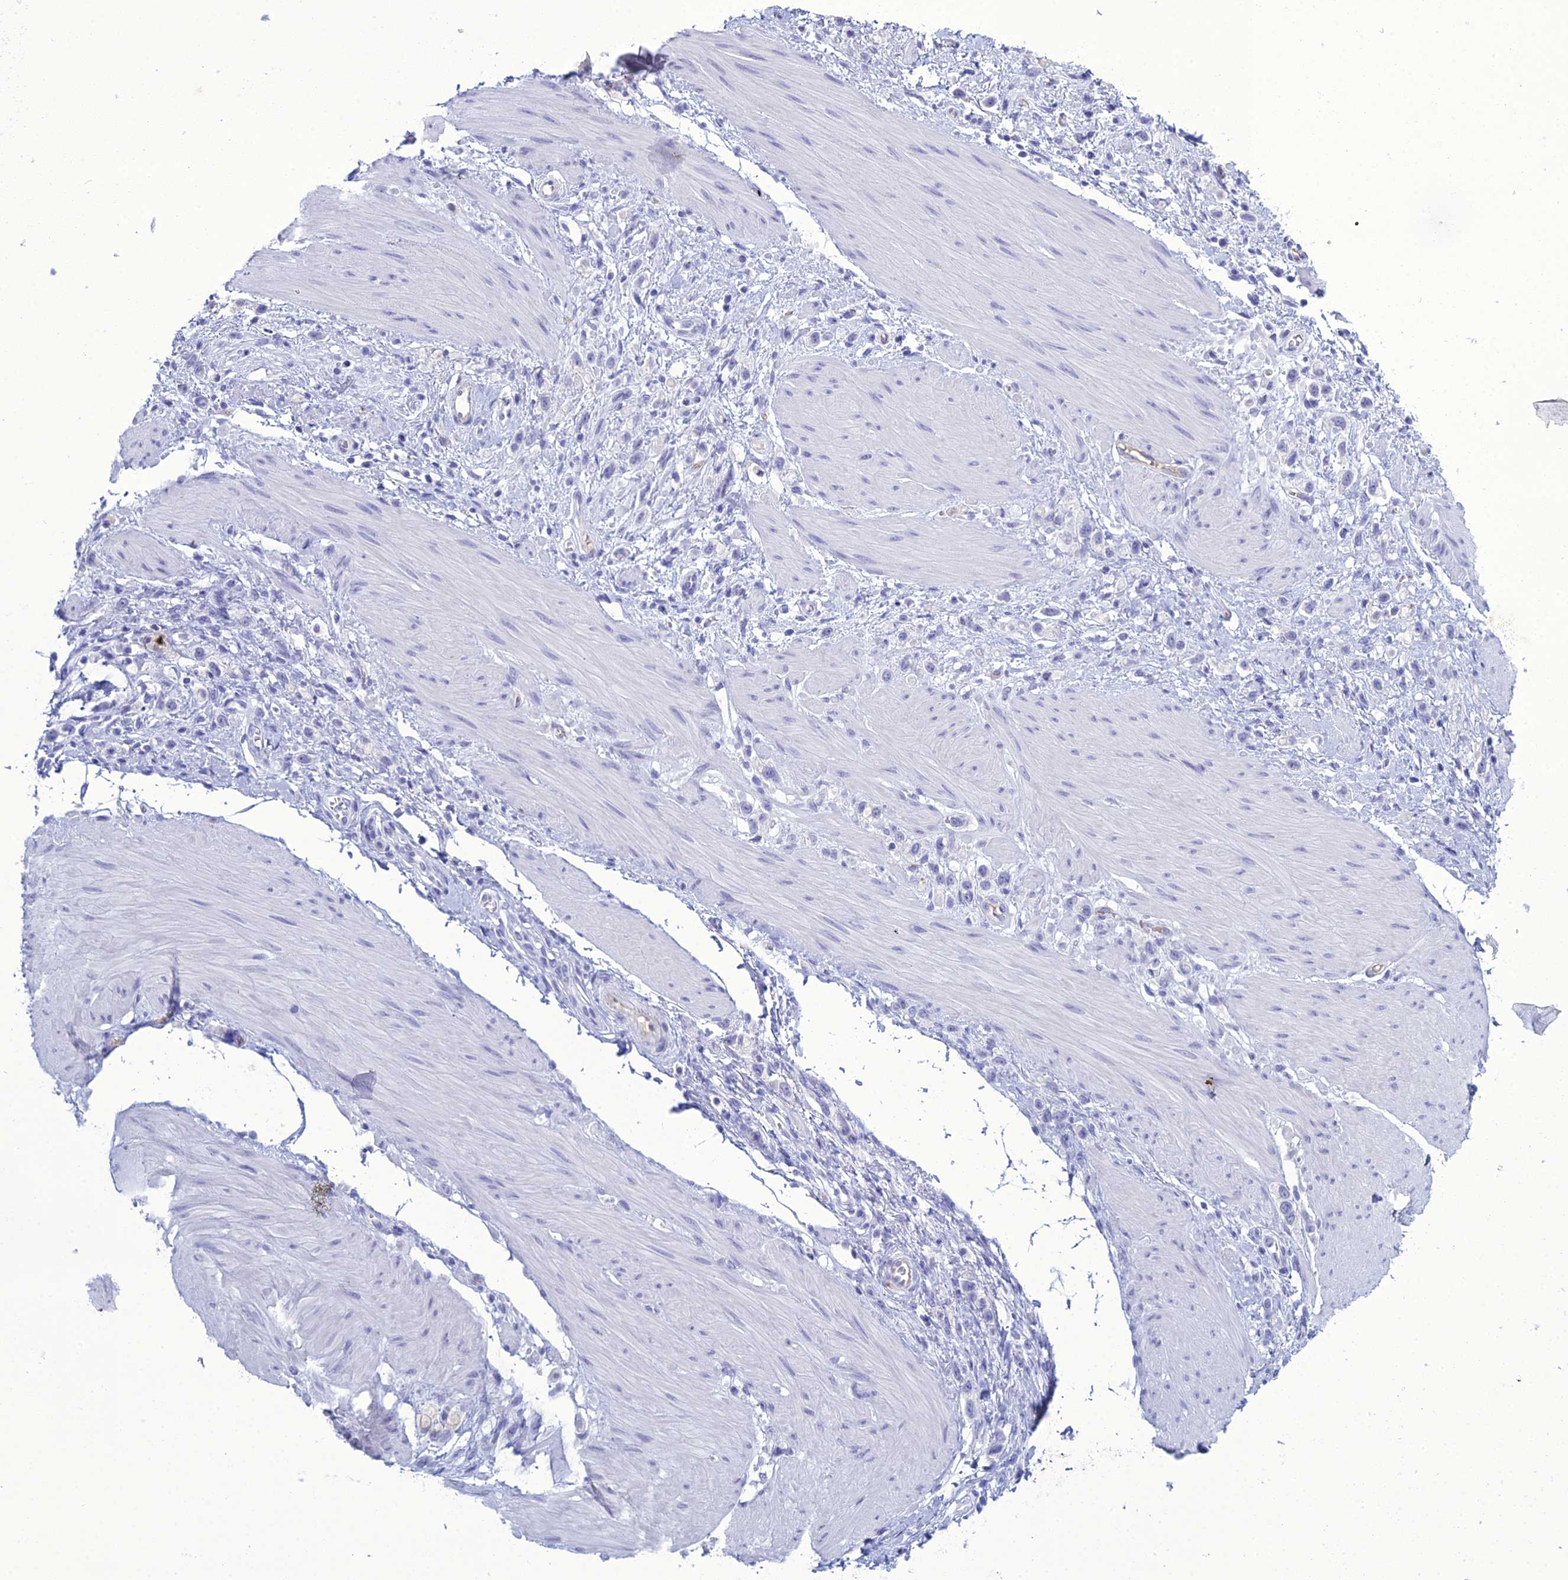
{"staining": {"intensity": "negative", "quantity": "none", "location": "none"}, "tissue": "stomach cancer", "cell_type": "Tumor cells", "image_type": "cancer", "snomed": [{"axis": "morphology", "description": "Adenocarcinoma, NOS"}, {"axis": "topography", "description": "Stomach"}], "caption": "Protein analysis of stomach adenocarcinoma demonstrates no significant positivity in tumor cells.", "gene": "ACE", "patient": {"sex": "female", "age": 65}}